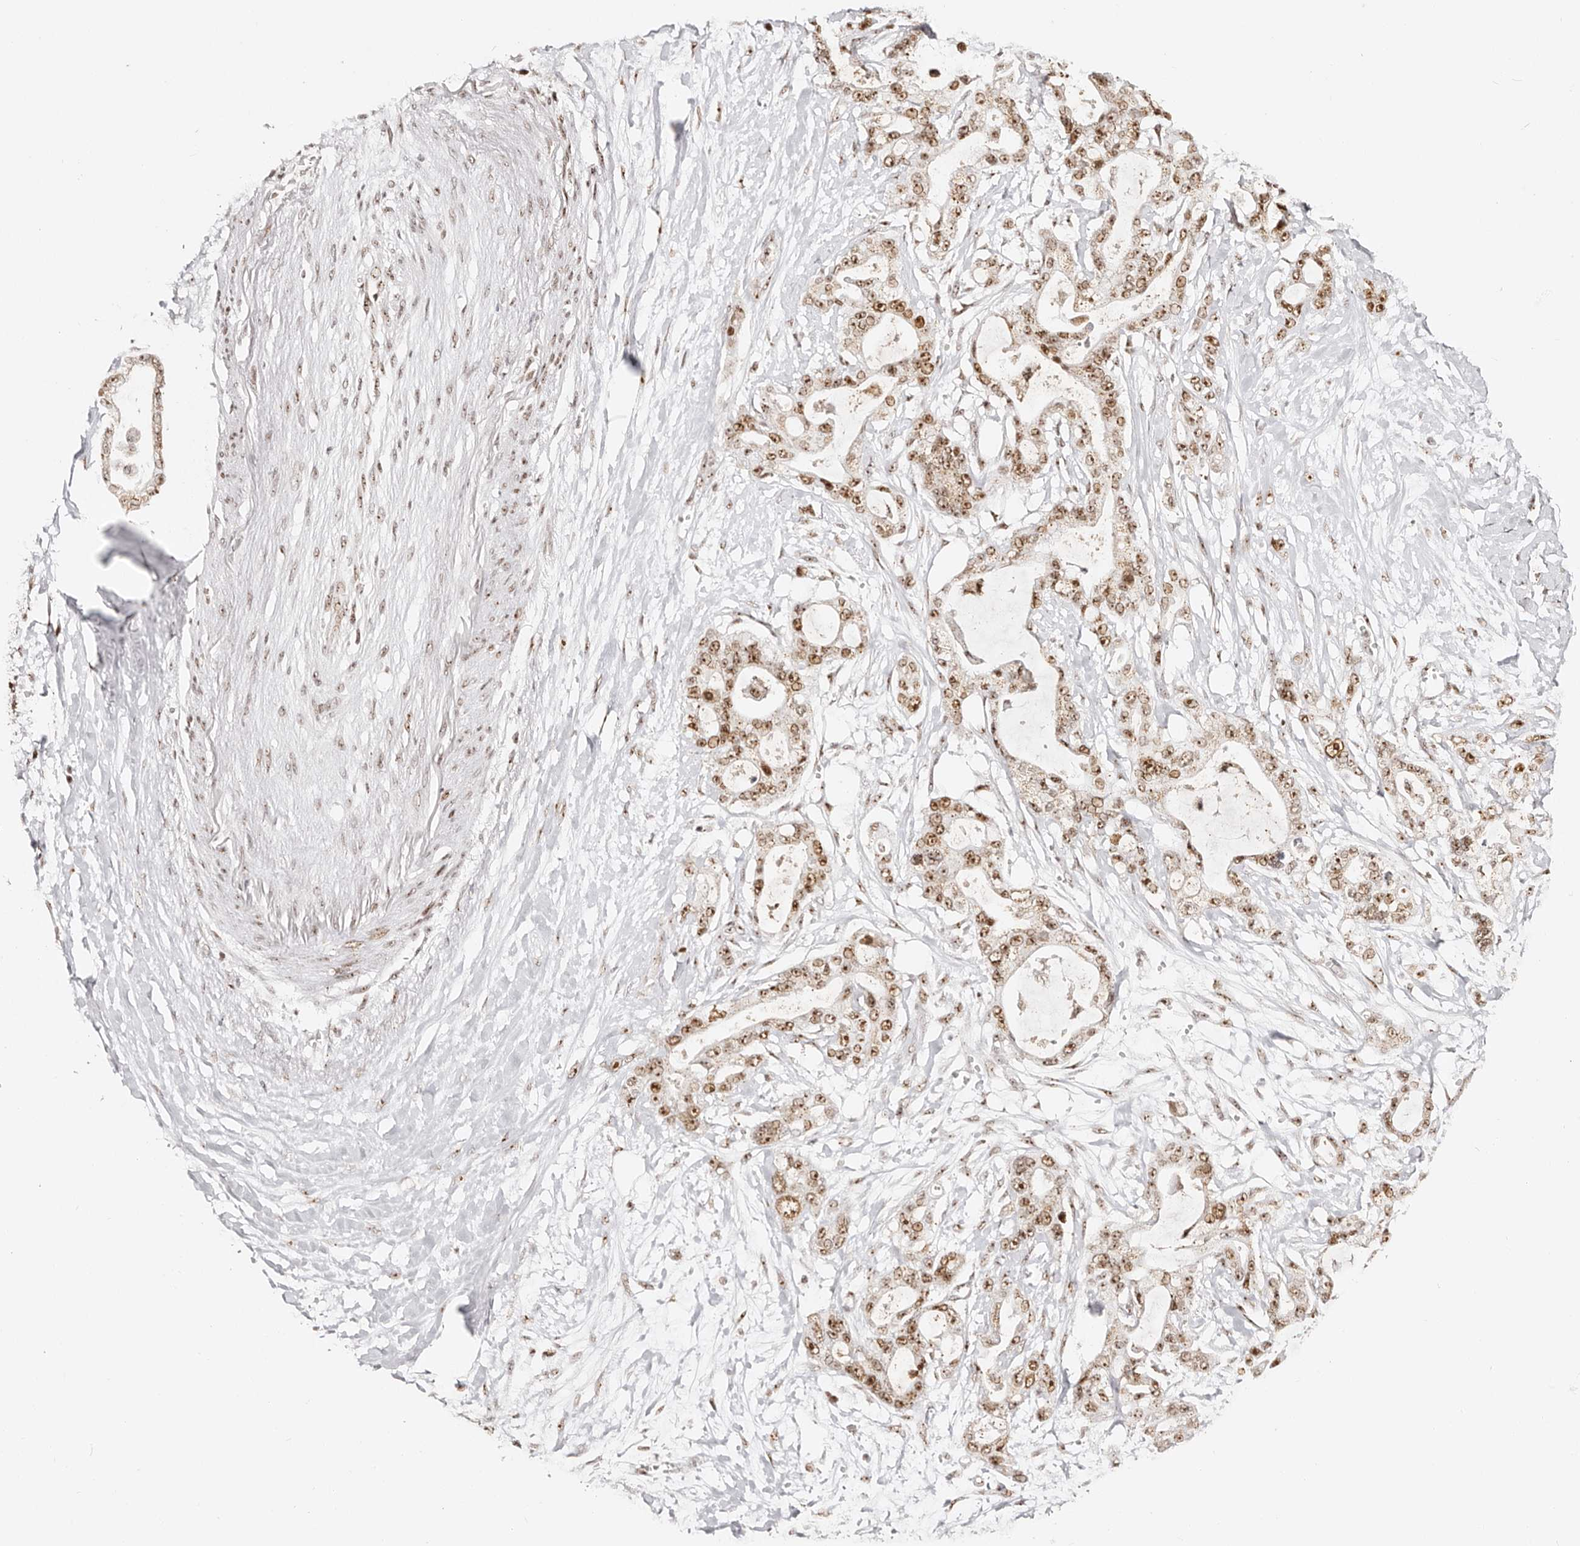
{"staining": {"intensity": "moderate", "quantity": ">75%", "location": "nuclear"}, "tissue": "pancreatic cancer", "cell_type": "Tumor cells", "image_type": "cancer", "snomed": [{"axis": "morphology", "description": "Adenocarcinoma, NOS"}, {"axis": "topography", "description": "Pancreas"}], "caption": "IHC (DAB (3,3'-diaminobenzidine)) staining of human adenocarcinoma (pancreatic) displays moderate nuclear protein expression in approximately >75% of tumor cells.", "gene": "IQGAP3", "patient": {"sex": "male", "age": 68}}